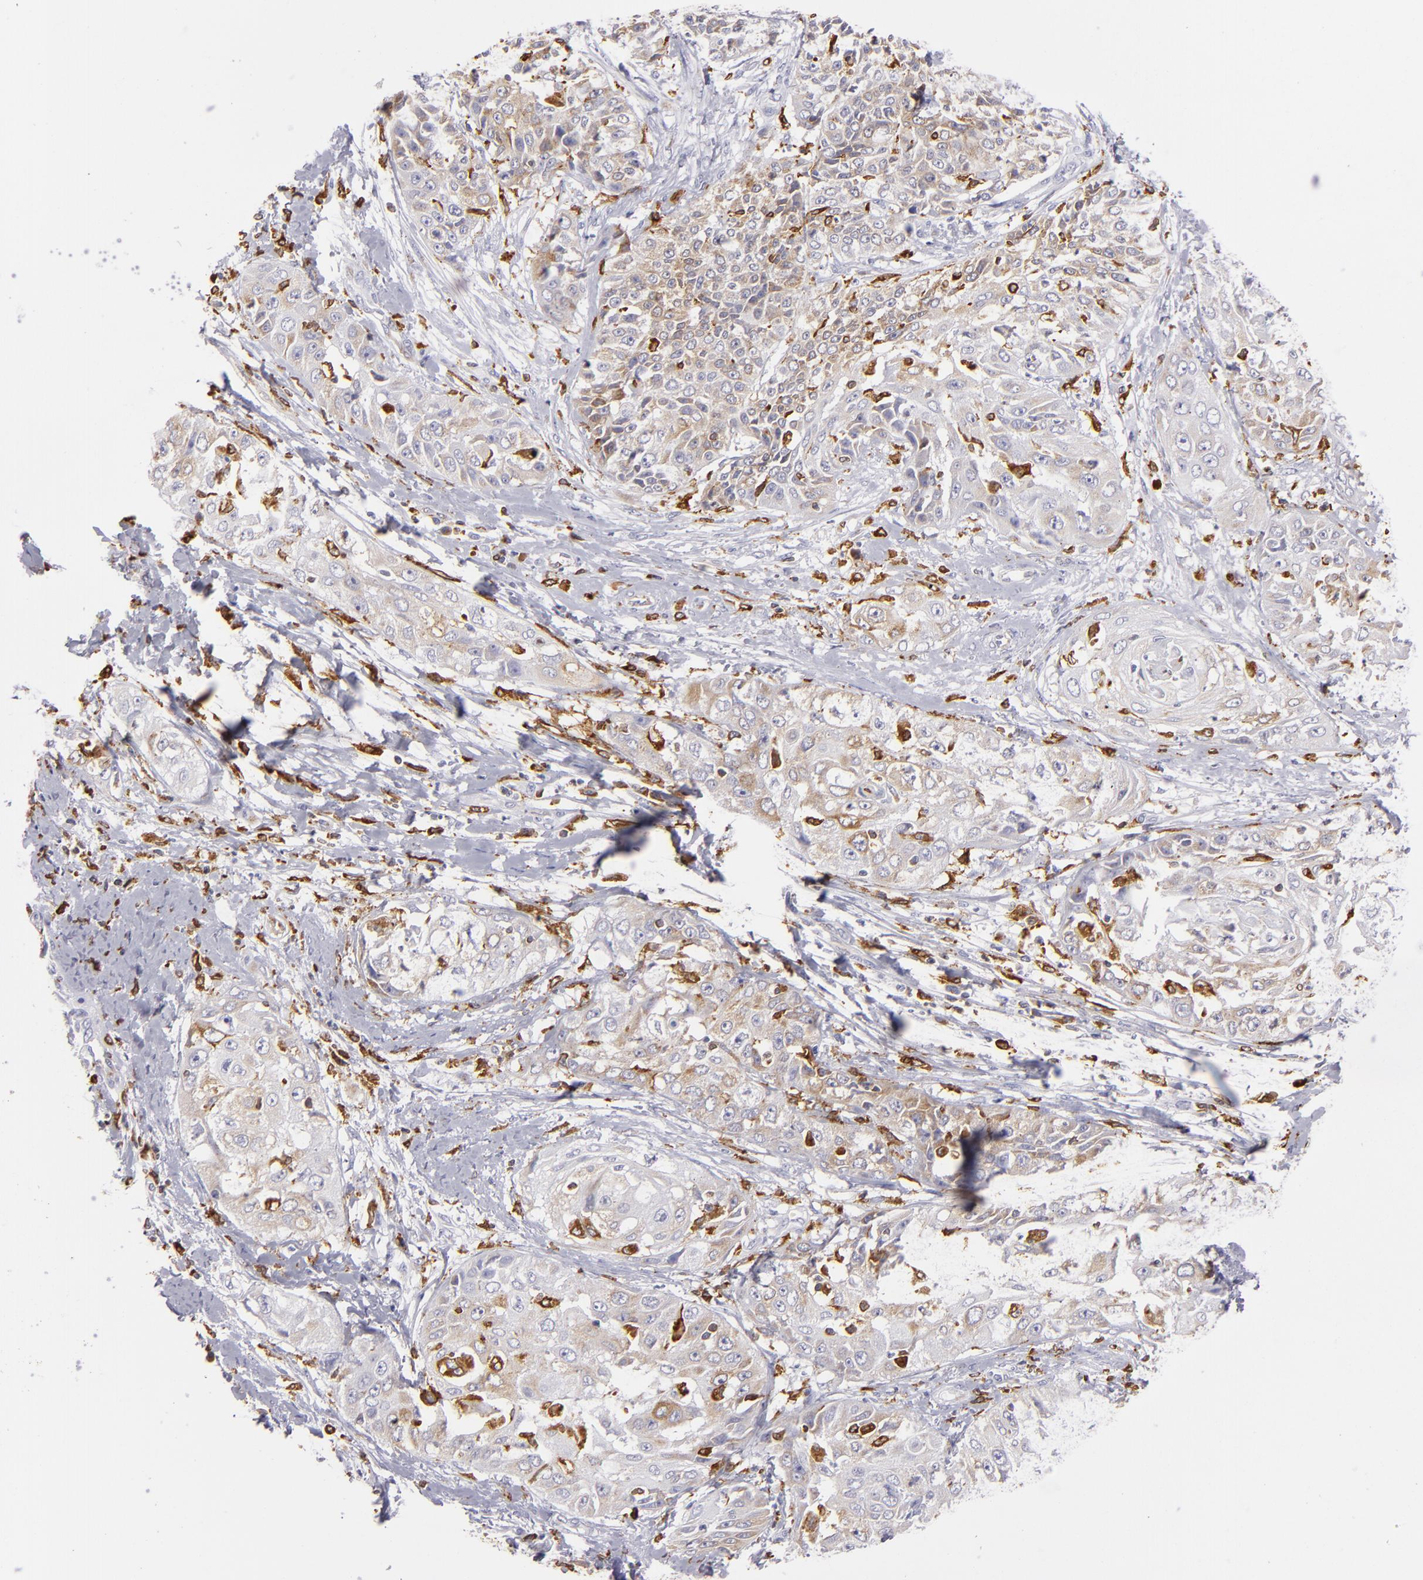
{"staining": {"intensity": "moderate", "quantity": "25%-75%", "location": "cytoplasmic/membranous"}, "tissue": "cervical cancer", "cell_type": "Tumor cells", "image_type": "cancer", "snomed": [{"axis": "morphology", "description": "Squamous cell carcinoma, NOS"}, {"axis": "topography", "description": "Cervix"}], "caption": "Immunohistochemistry (IHC) histopathology image of human squamous cell carcinoma (cervical) stained for a protein (brown), which reveals medium levels of moderate cytoplasmic/membranous staining in approximately 25%-75% of tumor cells.", "gene": "CD74", "patient": {"sex": "female", "age": 64}}